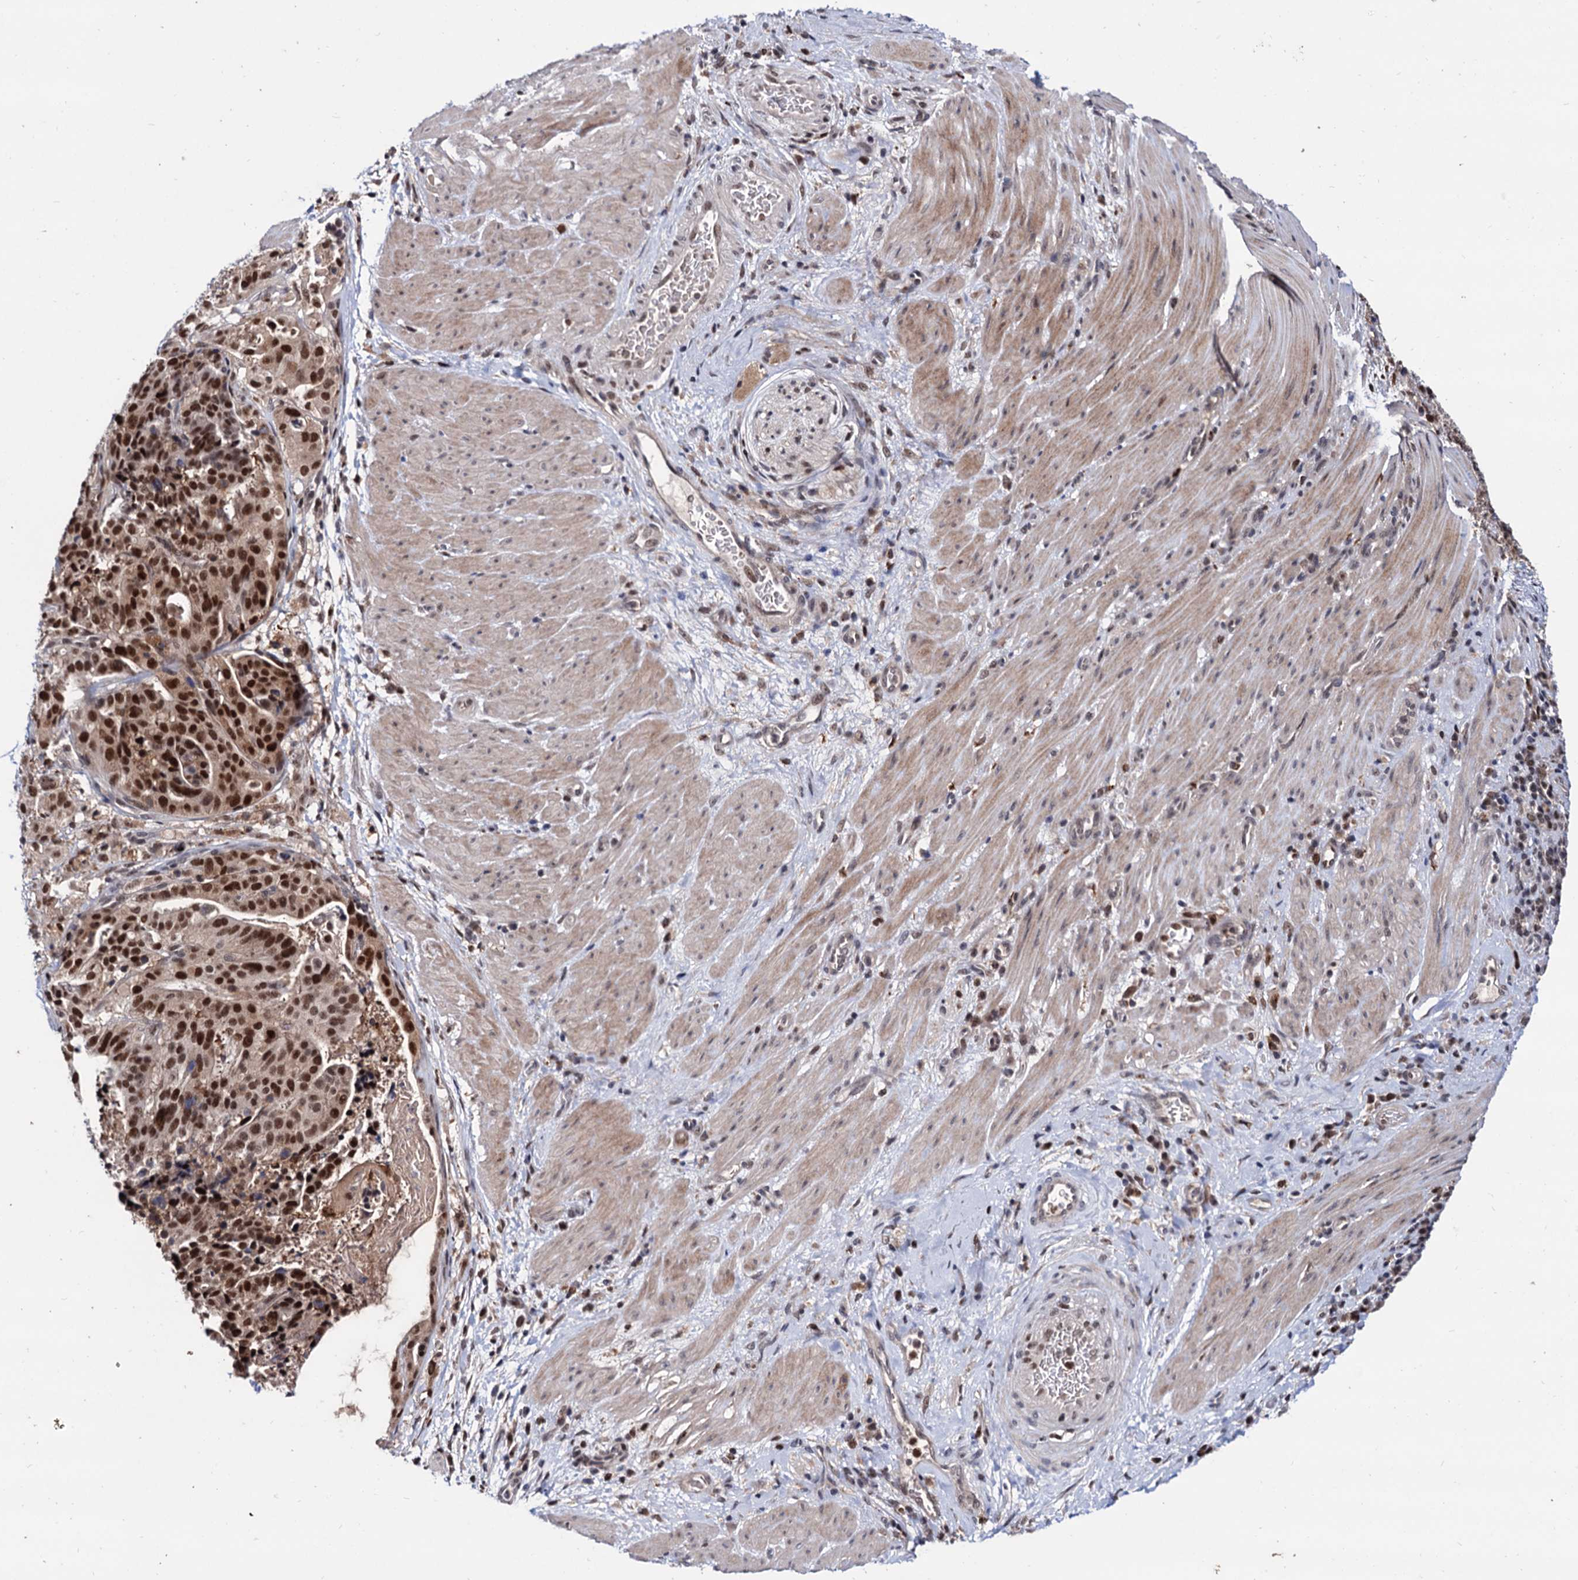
{"staining": {"intensity": "strong", "quantity": ">75%", "location": "cytoplasmic/membranous,nuclear"}, "tissue": "stomach cancer", "cell_type": "Tumor cells", "image_type": "cancer", "snomed": [{"axis": "morphology", "description": "Adenocarcinoma, NOS"}, {"axis": "topography", "description": "Stomach"}], "caption": "Stomach cancer (adenocarcinoma) stained with DAB immunohistochemistry (IHC) demonstrates high levels of strong cytoplasmic/membranous and nuclear staining in about >75% of tumor cells. (Stains: DAB in brown, nuclei in blue, Microscopy: brightfield microscopy at high magnification).", "gene": "RNASEH2B", "patient": {"sex": "male", "age": 48}}